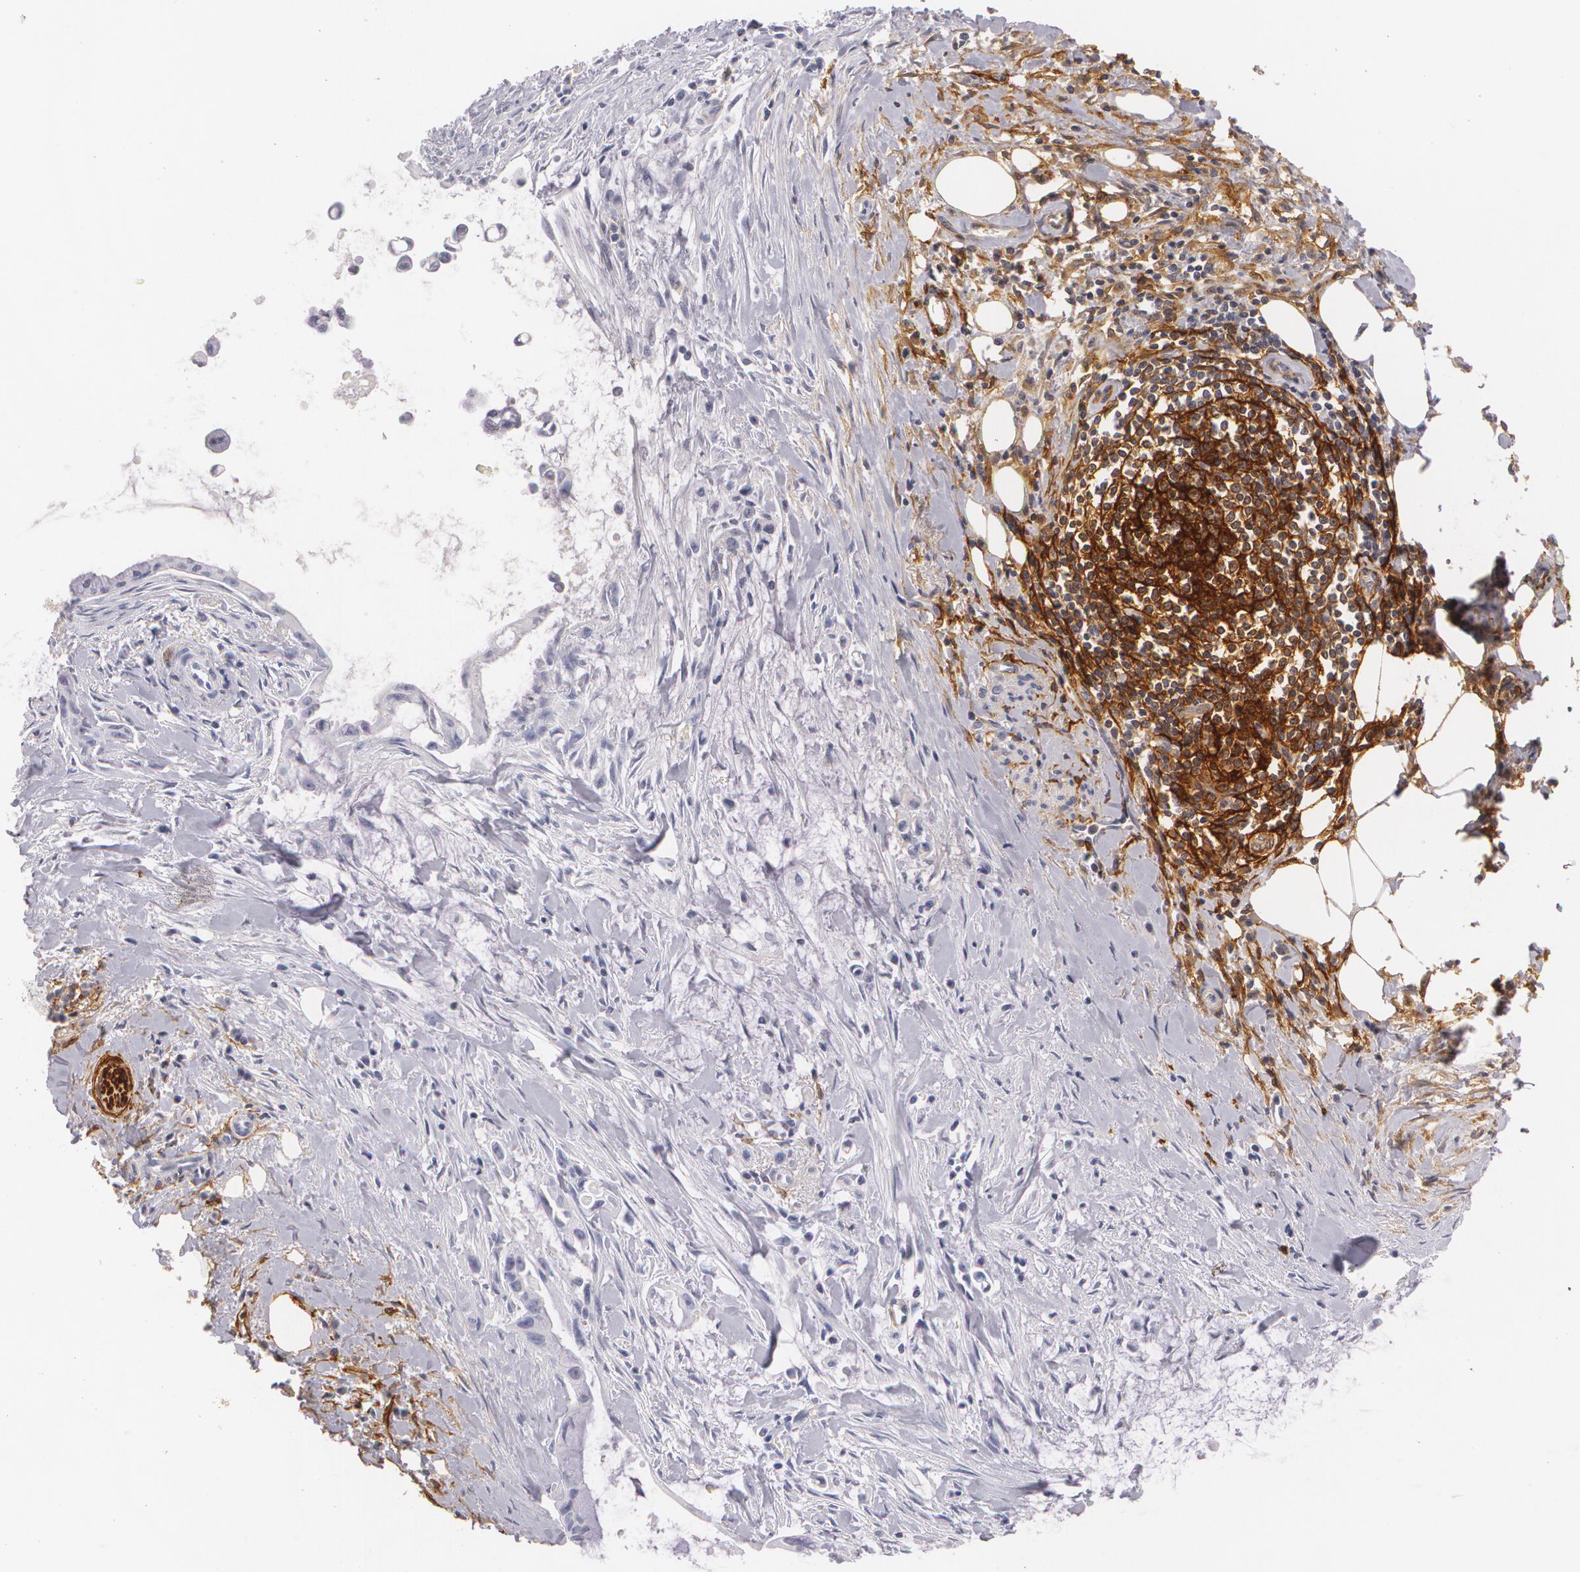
{"staining": {"intensity": "negative", "quantity": "none", "location": "none"}, "tissue": "pancreatic cancer", "cell_type": "Tumor cells", "image_type": "cancer", "snomed": [{"axis": "morphology", "description": "Adenocarcinoma, NOS"}, {"axis": "topography", "description": "Pancreas"}], "caption": "Photomicrograph shows no significant protein expression in tumor cells of adenocarcinoma (pancreatic).", "gene": "NGFR", "patient": {"sex": "male", "age": 59}}